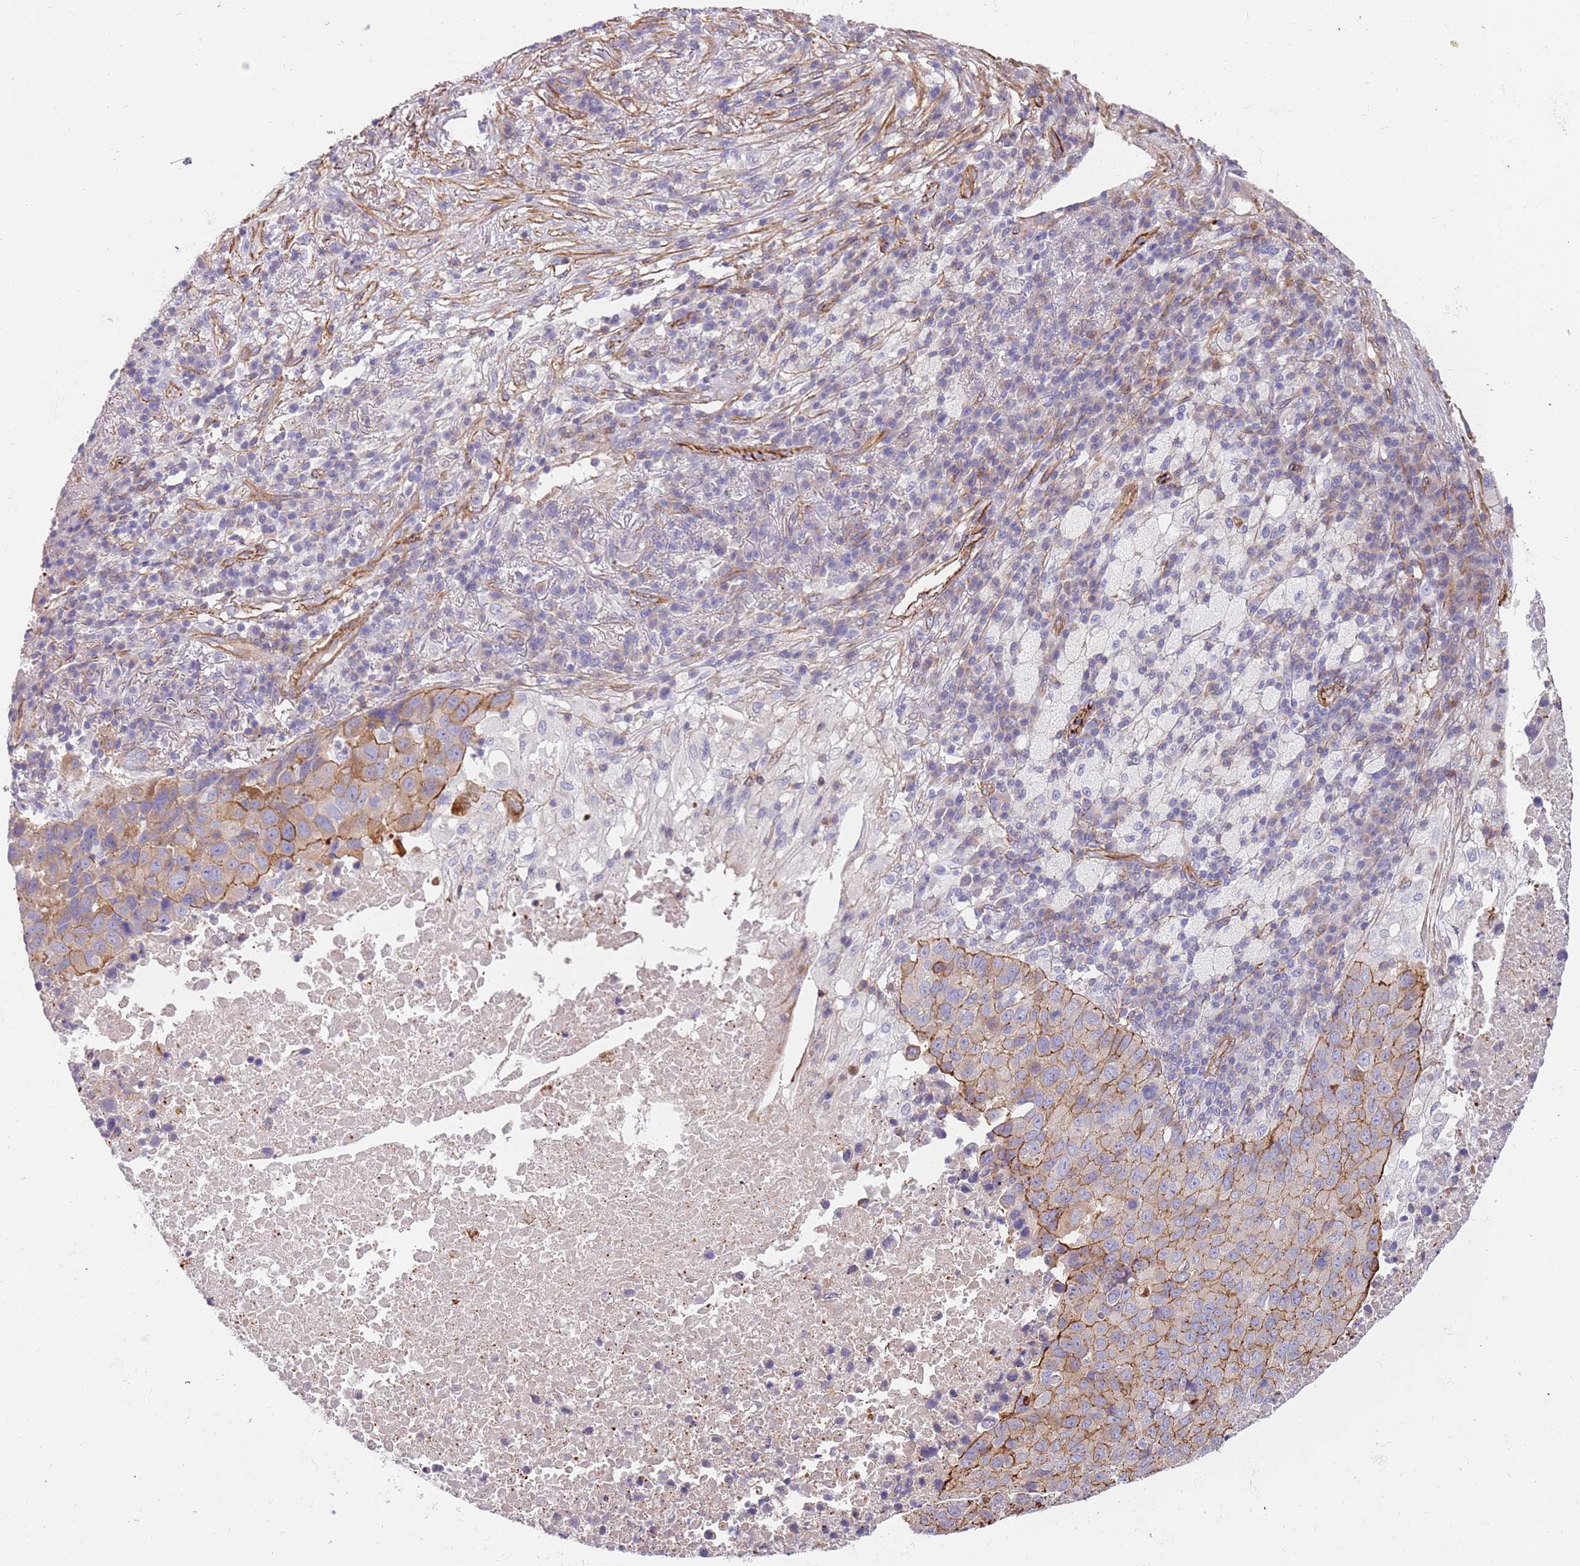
{"staining": {"intensity": "moderate", "quantity": "25%-75%", "location": "cytoplasmic/membranous"}, "tissue": "lung cancer", "cell_type": "Tumor cells", "image_type": "cancer", "snomed": [{"axis": "morphology", "description": "Squamous cell carcinoma, NOS"}, {"axis": "topography", "description": "Lung"}], "caption": "Immunohistochemistry (IHC) micrograph of neoplastic tissue: human lung cancer (squamous cell carcinoma) stained using IHC demonstrates medium levels of moderate protein expression localized specifically in the cytoplasmic/membranous of tumor cells, appearing as a cytoplasmic/membranous brown color.", "gene": "GFRAL", "patient": {"sex": "male", "age": 73}}